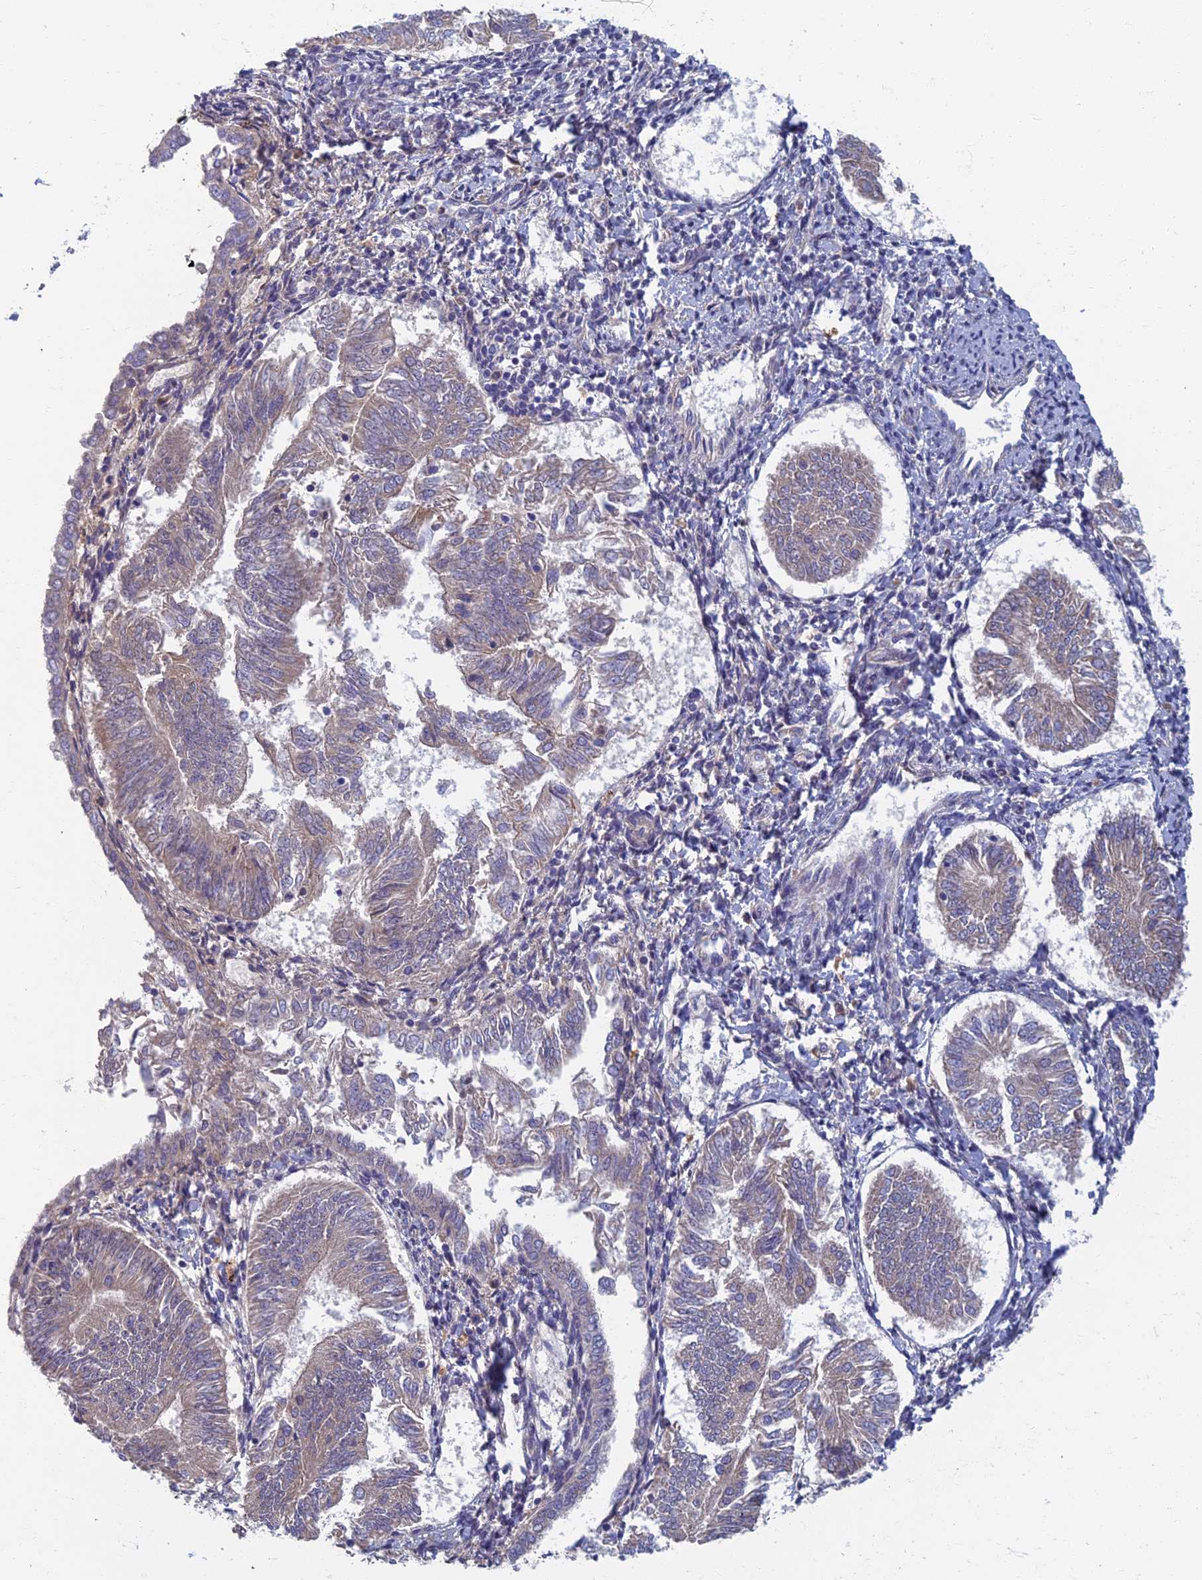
{"staining": {"intensity": "weak", "quantity": "<25%", "location": "cytoplasmic/membranous"}, "tissue": "endometrial cancer", "cell_type": "Tumor cells", "image_type": "cancer", "snomed": [{"axis": "morphology", "description": "Adenocarcinoma, NOS"}, {"axis": "topography", "description": "Endometrium"}], "caption": "The immunohistochemistry (IHC) image has no significant expression in tumor cells of endometrial cancer tissue.", "gene": "SOGA1", "patient": {"sex": "female", "age": 58}}